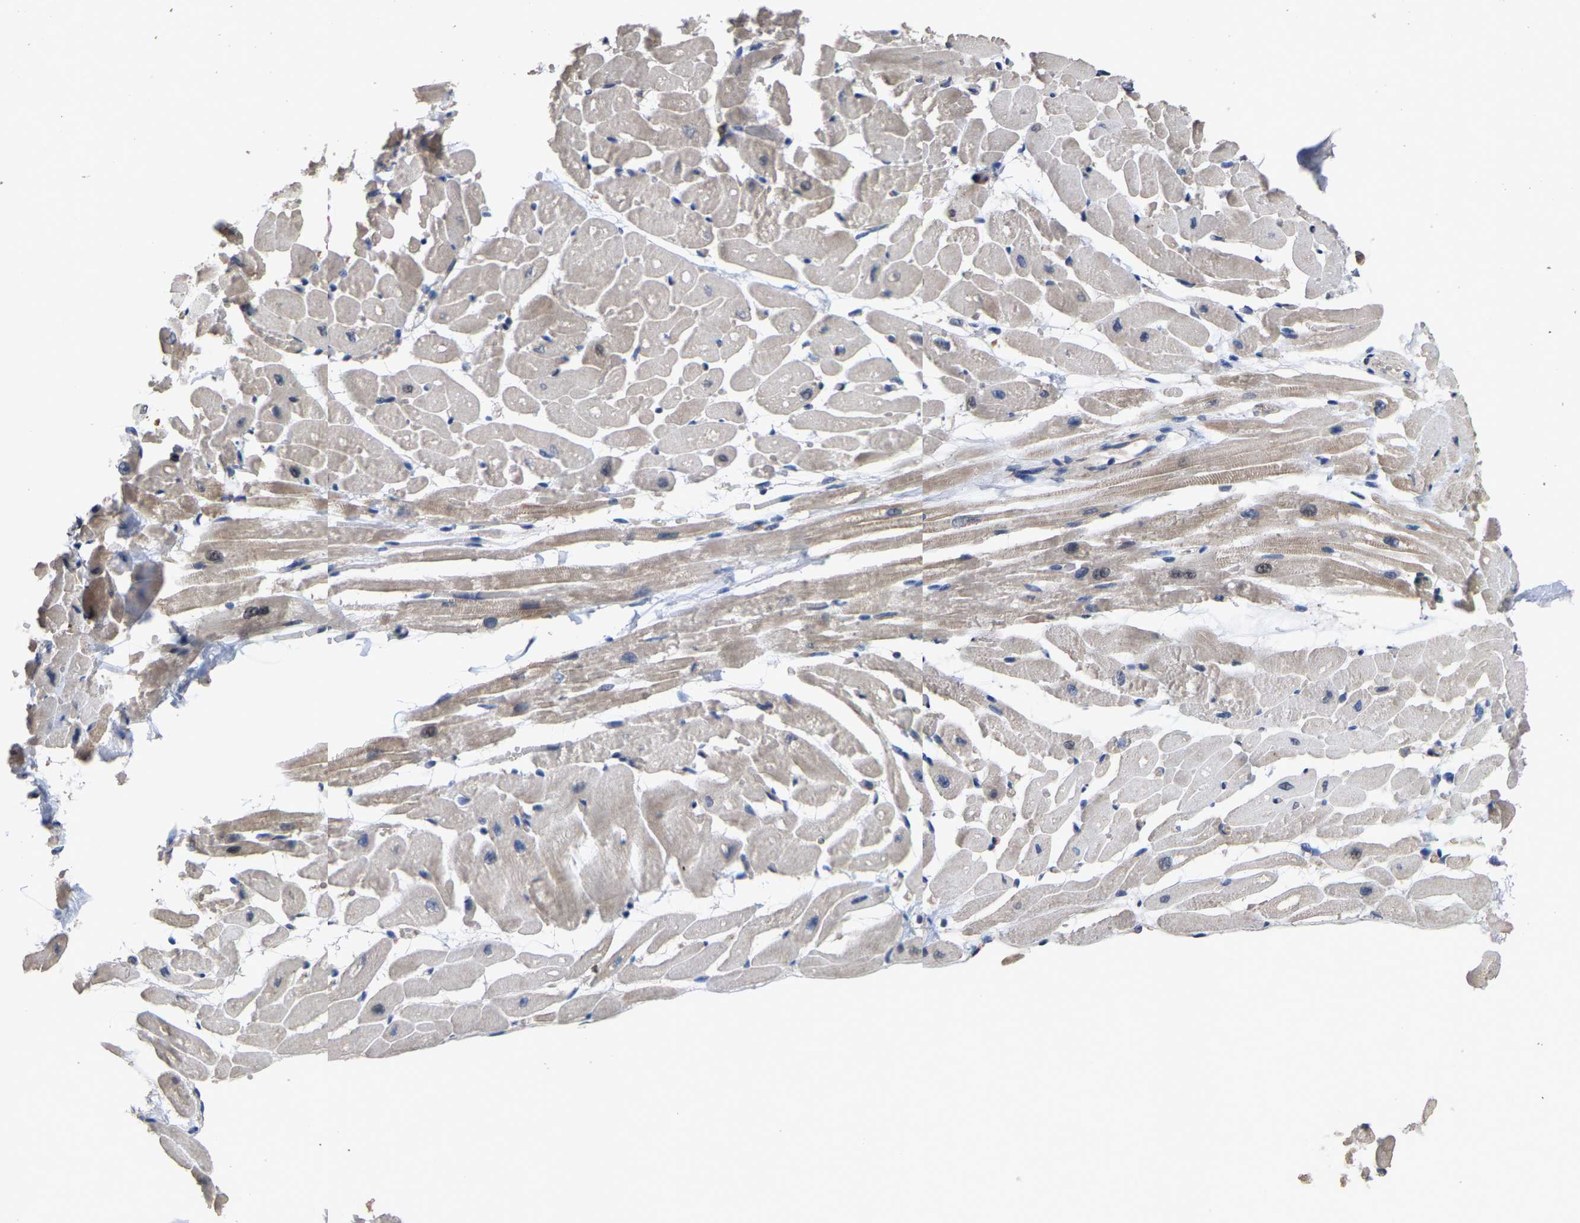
{"staining": {"intensity": "weak", "quantity": "25%-75%", "location": "cytoplasmic/membranous"}, "tissue": "heart muscle", "cell_type": "Cardiomyocytes", "image_type": "normal", "snomed": [{"axis": "morphology", "description": "Normal tissue, NOS"}, {"axis": "topography", "description": "Heart"}], "caption": "High-power microscopy captured an IHC image of benign heart muscle, revealing weak cytoplasmic/membranous expression in approximately 25%-75% of cardiomyocytes. Using DAB (brown) and hematoxylin (blue) stains, captured at high magnification using brightfield microscopy.", "gene": "TDRKH", "patient": {"sex": "male", "age": 45}}